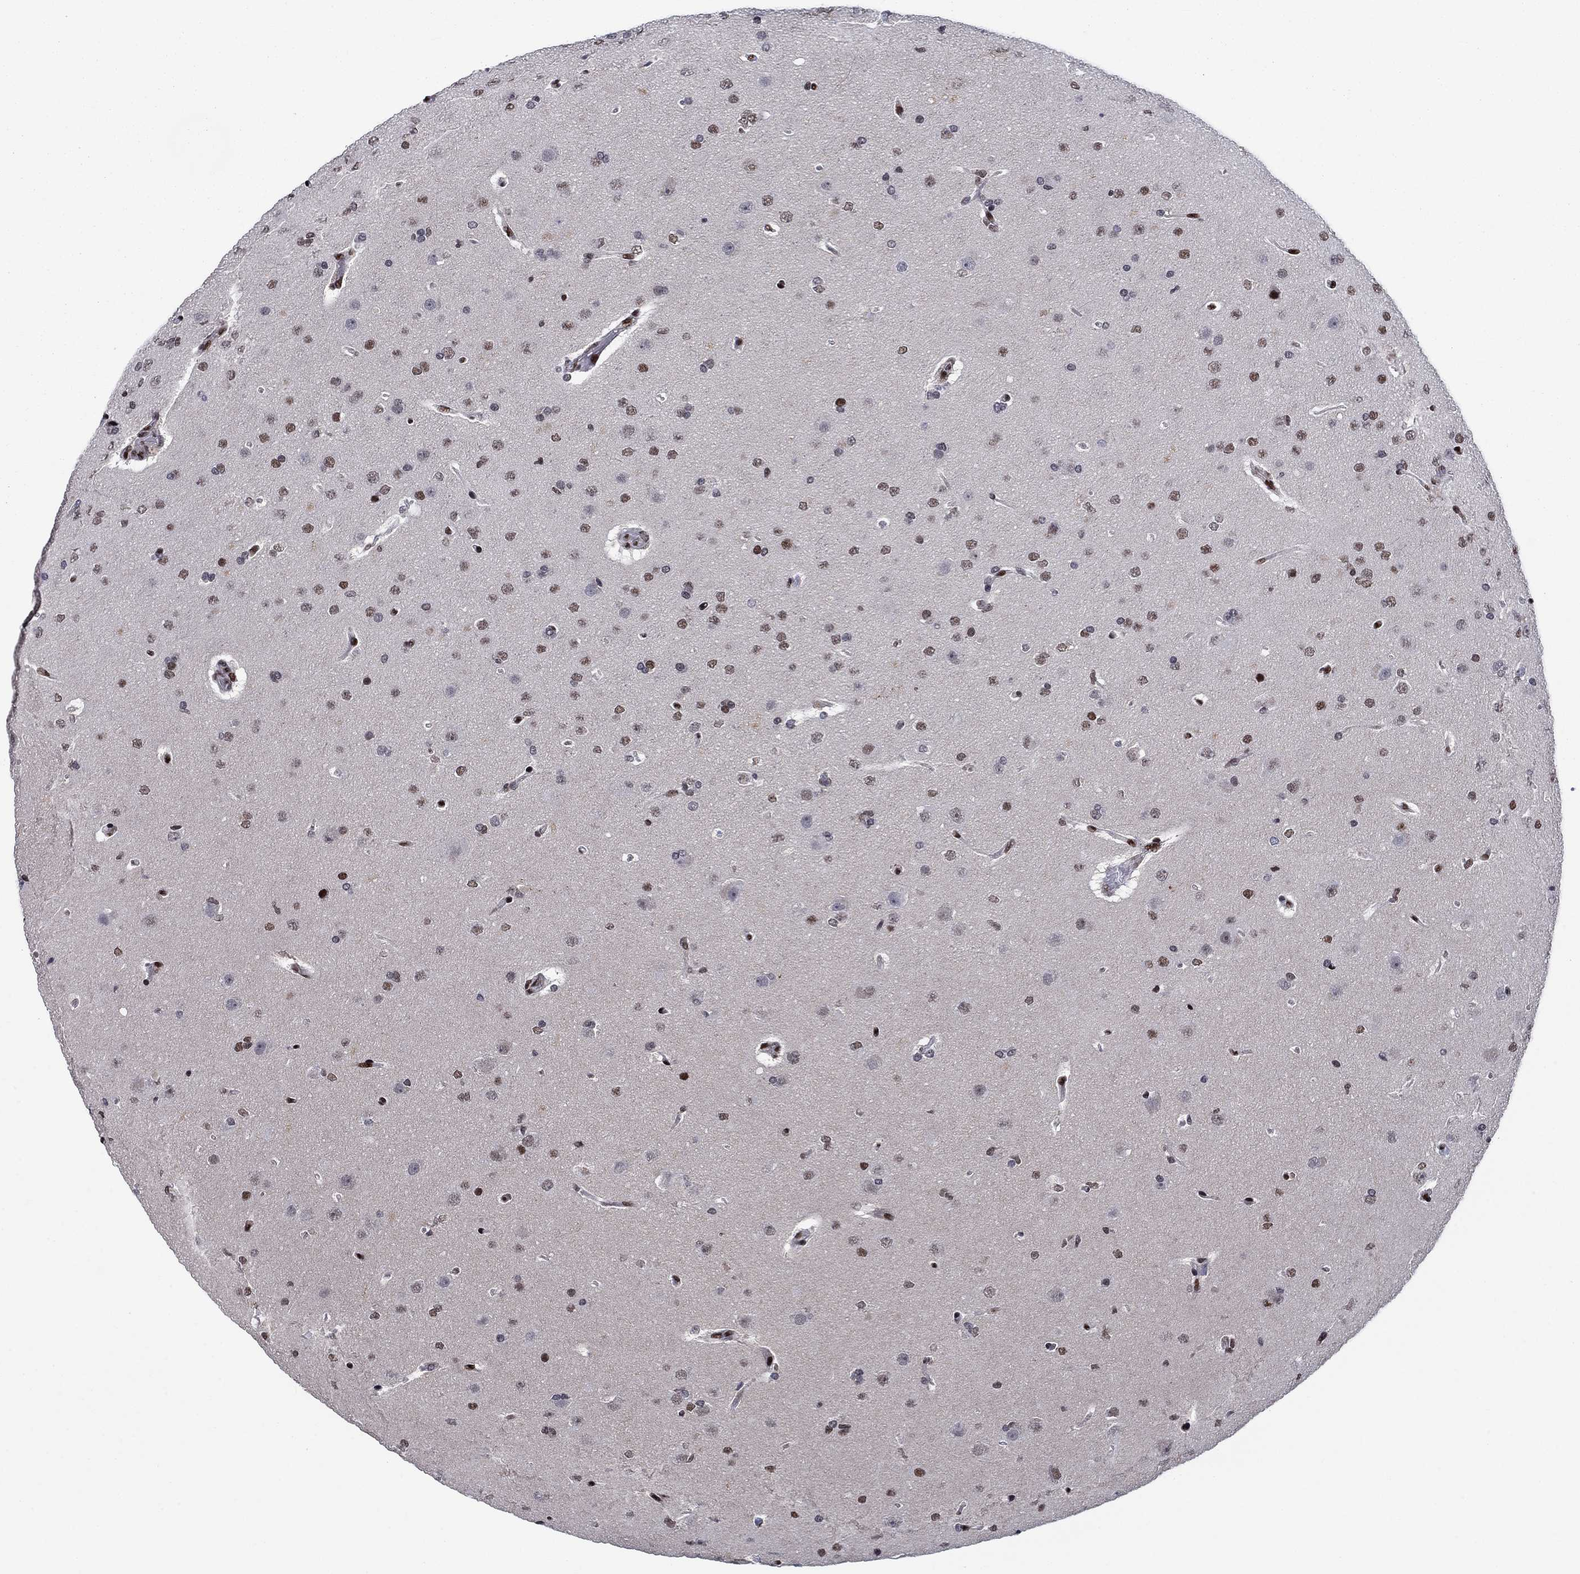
{"staining": {"intensity": "moderate", "quantity": "25%-75%", "location": "nuclear"}, "tissue": "glioma", "cell_type": "Tumor cells", "image_type": "cancer", "snomed": [{"axis": "morphology", "description": "Glioma, malignant, NOS"}, {"axis": "topography", "description": "Cerebral cortex"}], "caption": "High-magnification brightfield microscopy of malignant glioma stained with DAB (3,3'-diaminobenzidine) (brown) and counterstained with hematoxylin (blue). tumor cells exhibit moderate nuclear staining is seen in approximately25%-75% of cells.", "gene": "RPRD1B", "patient": {"sex": "male", "age": 58}}